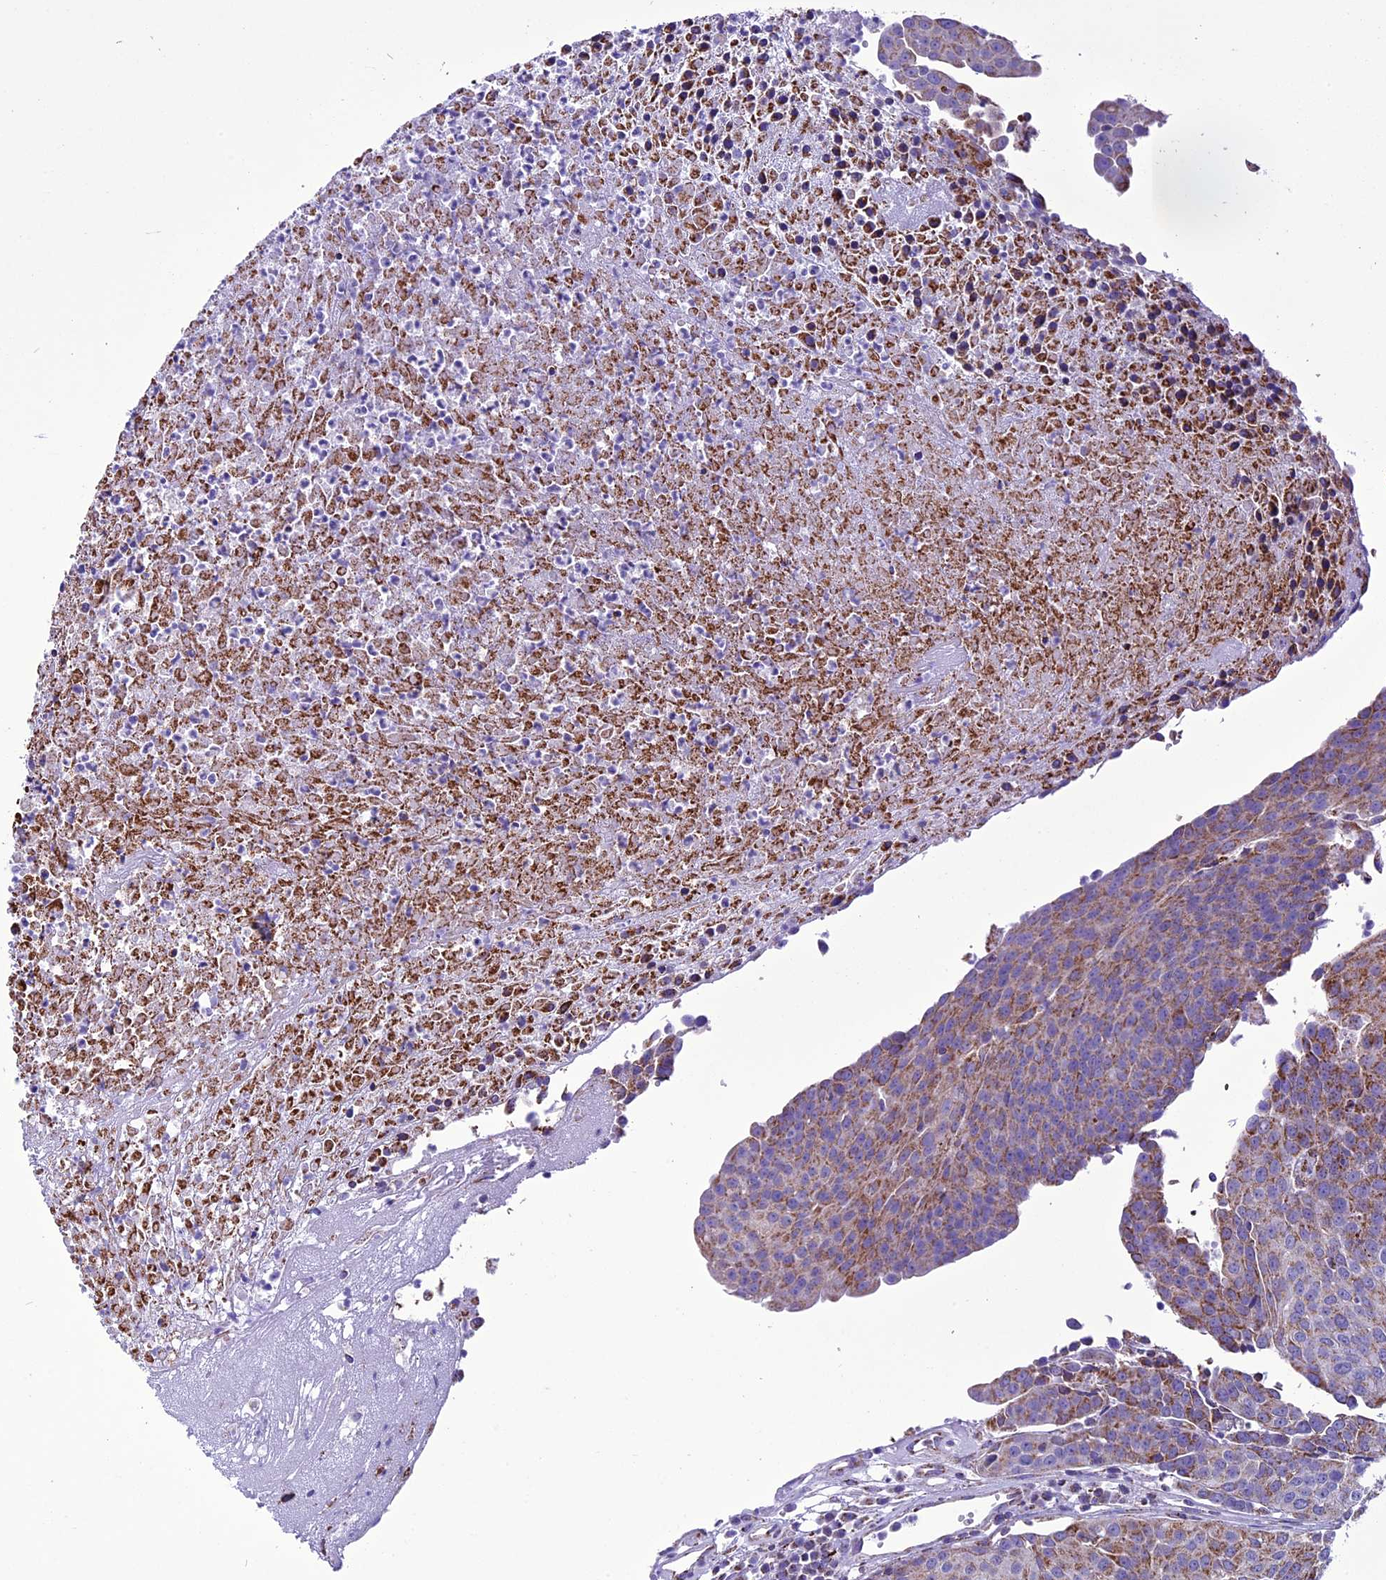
{"staining": {"intensity": "moderate", "quantity": "<25%", "location": "cytoplasmic/membranous"}, "tissue": "urothelial cancer", "cell_type": "Tumor cells", "image_type": "cancer", "snomed": [{"axis": "morphology", "description": "Urothelial carcinoma, High grade"}, {"axis": "topography", "description": "Urinary bladder"}], "caption": "Immunohistochemical staining of human urothelial carcinoma (high-grade) shows low levels of moderate cytoplasmic/membranous expression in about <25% of tumor cells.", "gene": "ICA1L", "patient": {"sex": "female", "age": 85}}